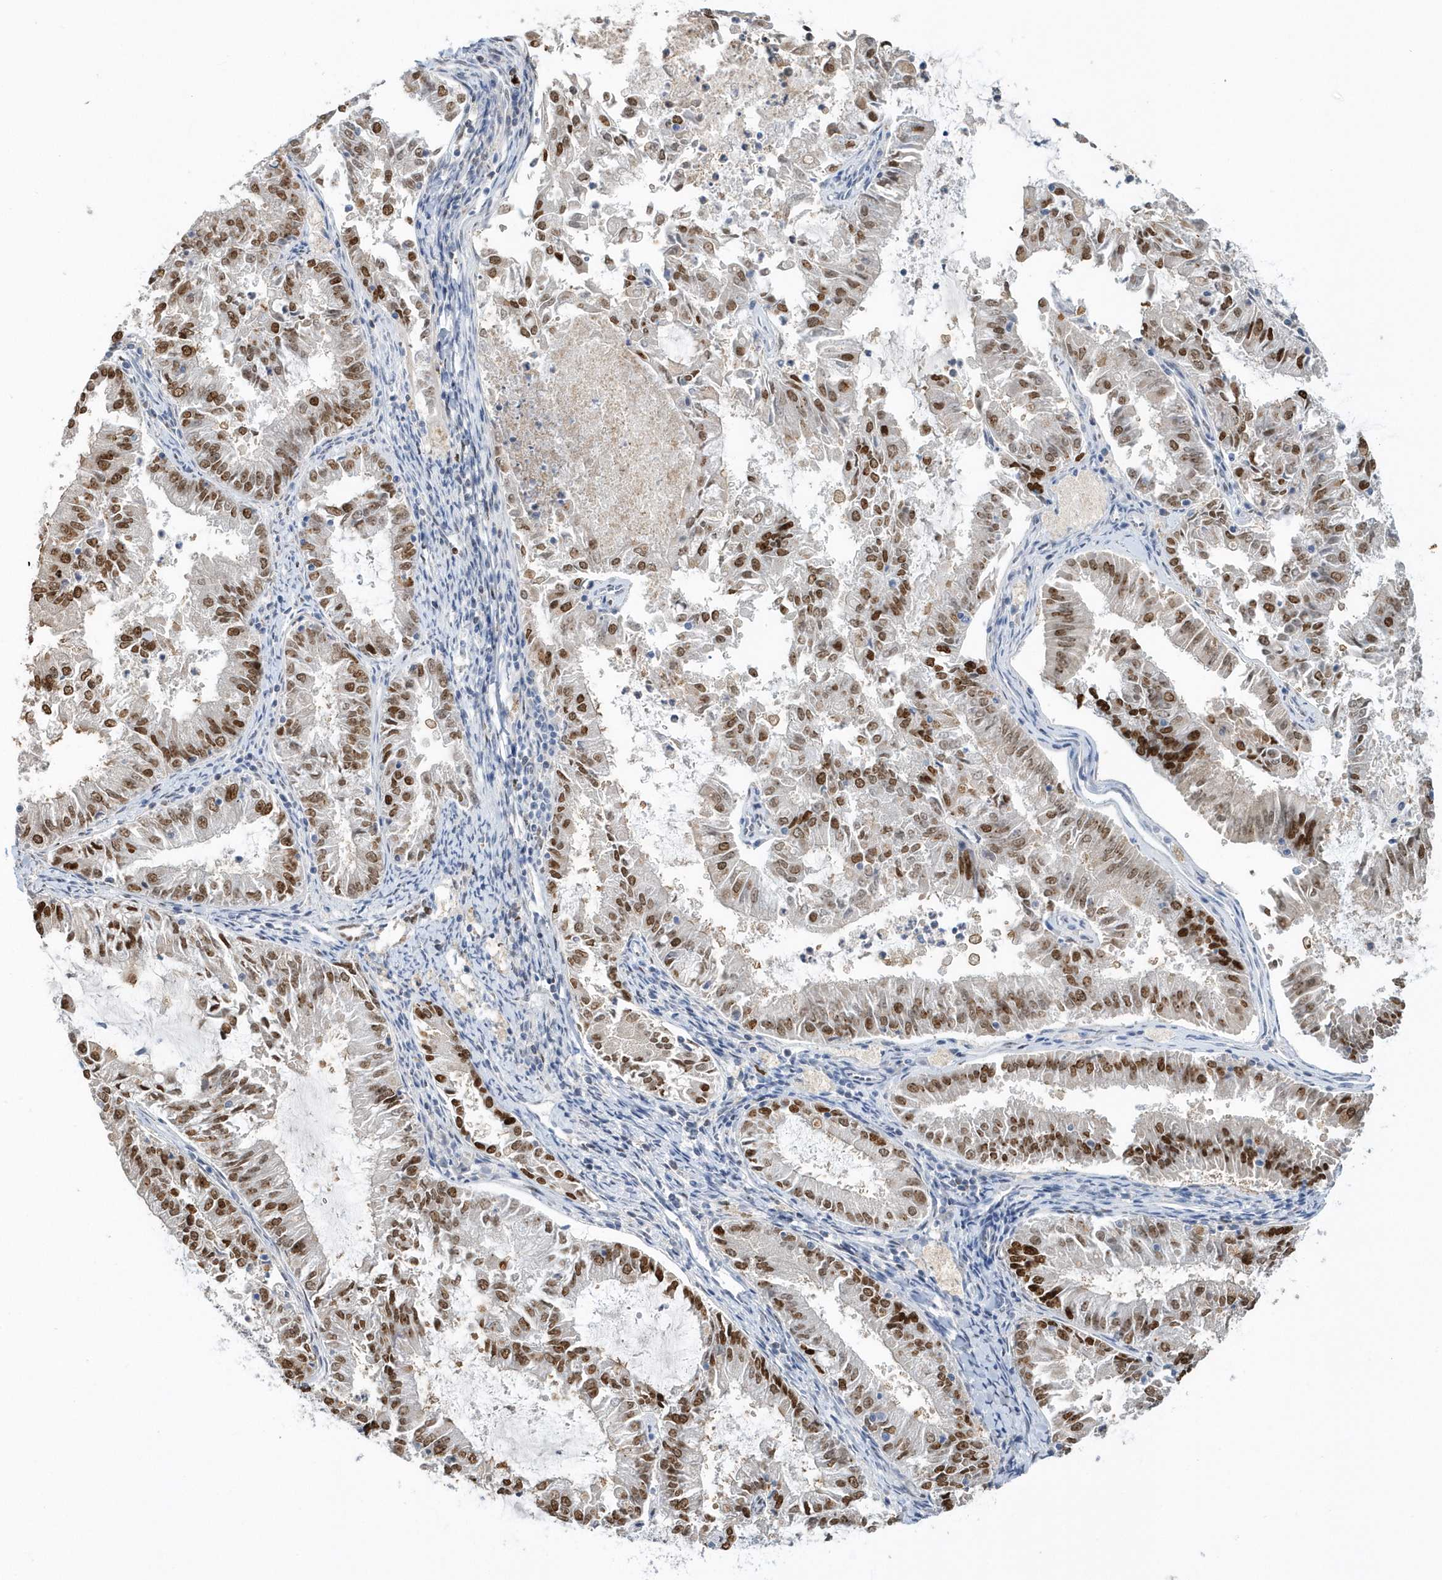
{"staining": {"intensity": "moderate", "quantity": ">75%", "location": "nuclear"}, "tissue": "endometrial cancer", "cell_type": "Tumor cells", "image_type": "cancer", "snomed": [{"axis": "morphology", "description": "Adenocarcinoma, NOS"}, {"axis": "topography", "description": "Endometrium"}], "caption": "An image of endometrial cancer stained for a protein reveals moderate nuclear brown staining in tumor cells.", "gene": "MACROH2A2", "patient": {"sex": "female", "age": 57}}